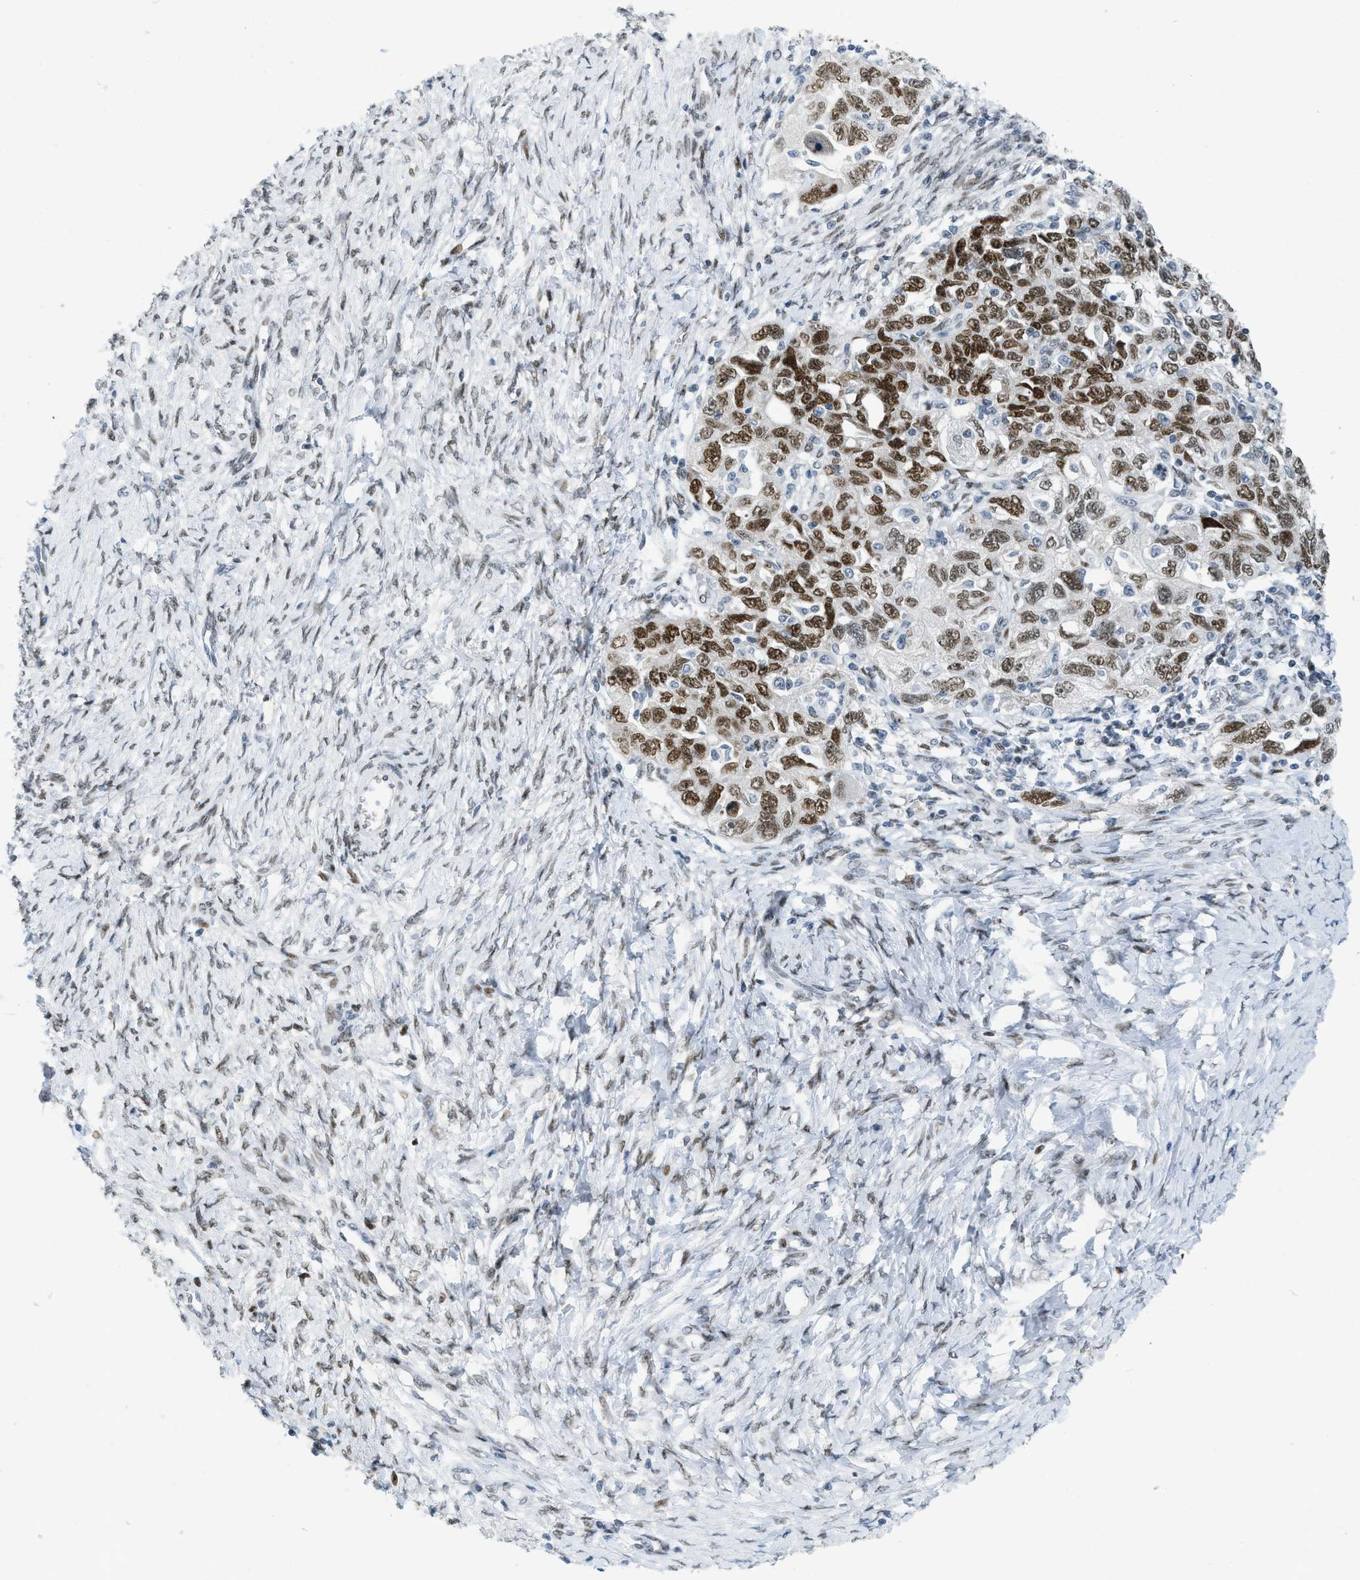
{"staining": {"intensity": "strong", "quantity": ">75%", "location": "nuclear"}, "tissue": "ovarian cancer", "cell_type": "Tumor cells", "image_type": "cancer", "snomed": [{"axis": "morphology", "description": "Carcinoma, NOS"}, {"axis": "morphology", "description": "Cystadenocarcinoma, serous, NOS"}, {"axis": "topography", "description": "Ovary"}], "caption": "A brown stain labels strong nuclear positivity of a protein in ovarian cancer (carcinoma) tumor cells. (DAB (3,3'-diaminobenzidine) IHC with brightfield microscopy, high magnification).", "gene": "PBX1", "patient": {"sex": "female", "age": 69}}